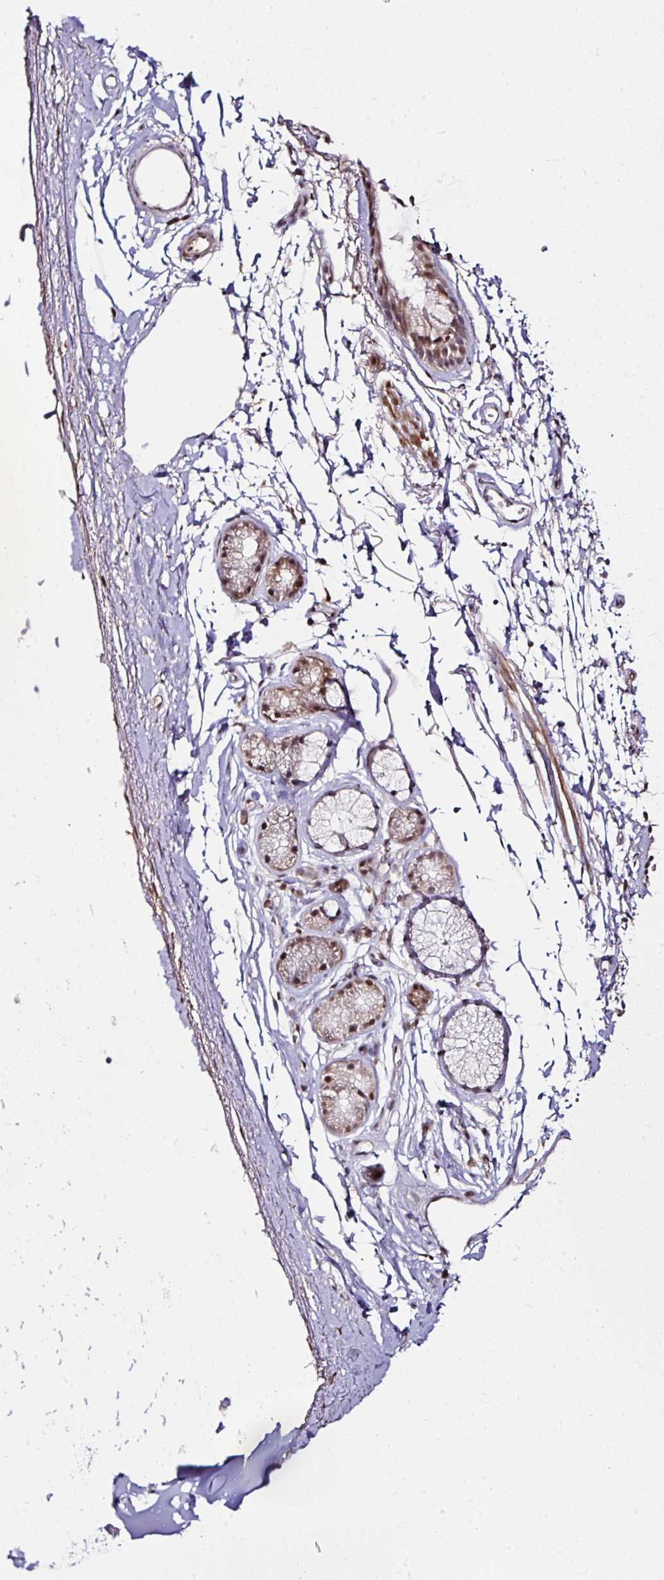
{"staining": {"intensity": "moderate", "quantity": ">75%", "location": "nuclear"}, "tissue": "bronchus", "cell_type": "Respiratory epithelial cells", "image_type": "normal", "snomed": [{"axis": "morphology", "description": "Normal tissue, NOS"}, {"axis": "topography", "description": "Cartilage tissue"}, {"axis": "topography", "description": "Bronchus"}, {"axis": "topography", "description": "Peripheral nerve tissue"}], "caption": "Bronchus stained with DAB (3,3'-diaminobenzidine) immunohistochemistry demonstrates medium levels of moderate nuclear positivity in approximately >75% of respiratory epithelial cells.", "gene": "KLF16", "patient": {"sex": "female", "age": 59}}